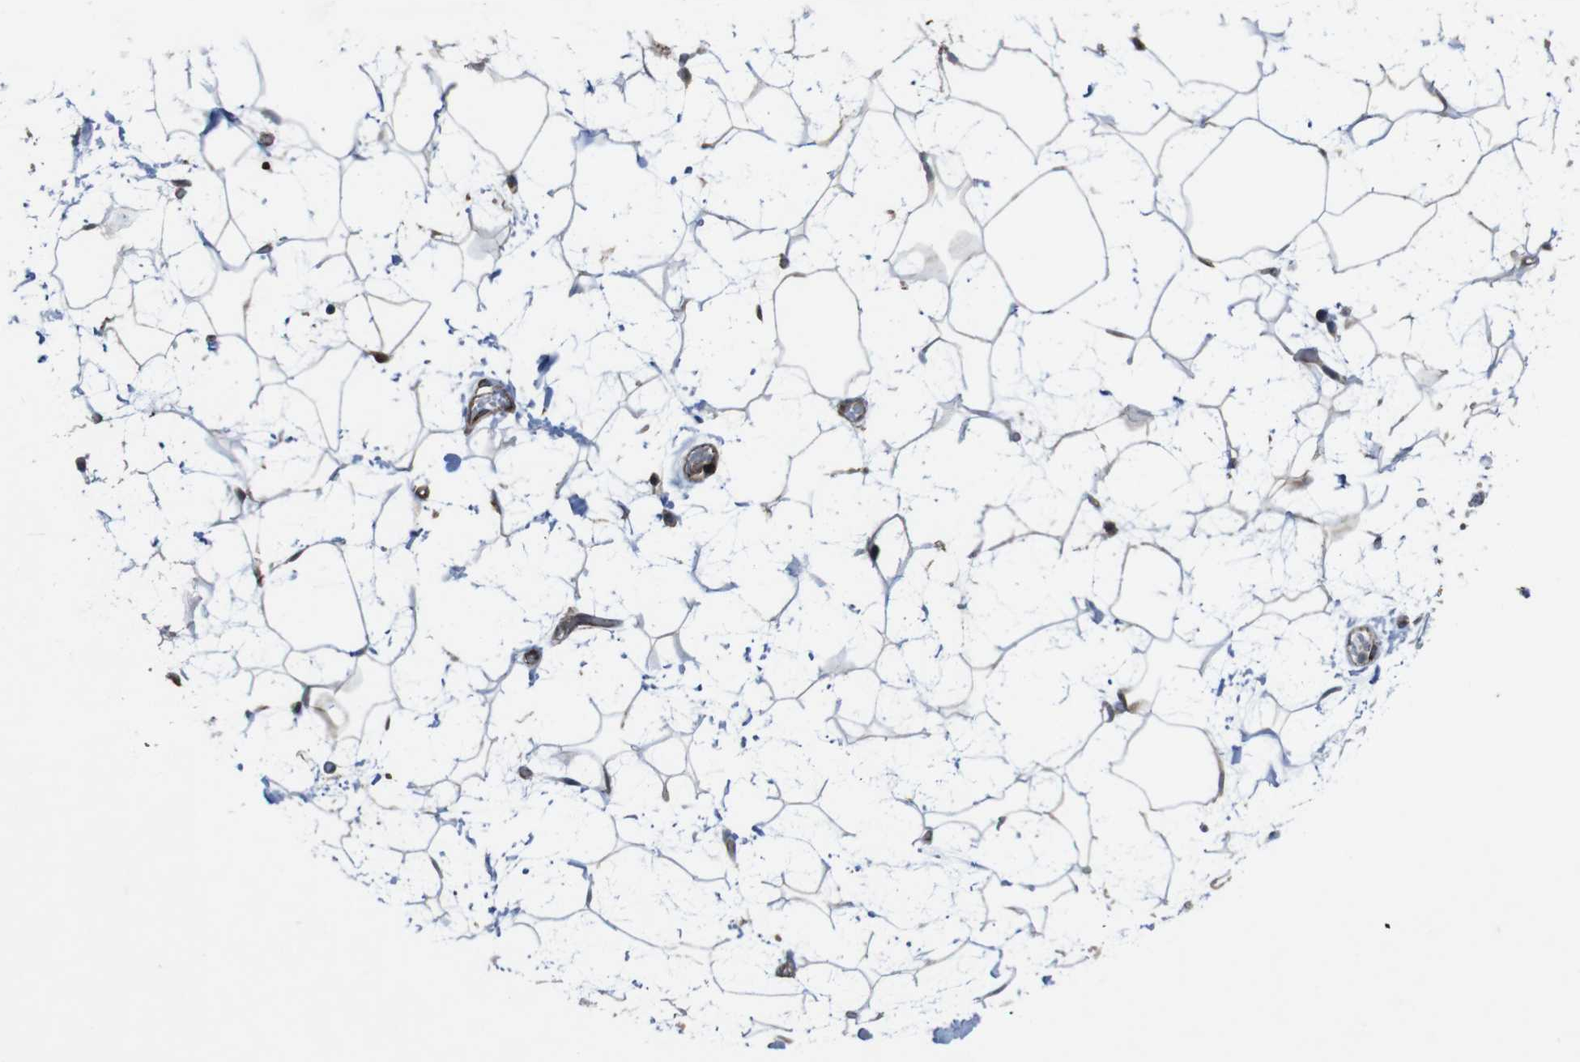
{"staining": {"intensity": "weak", "quantity": "25%-75%", "location": "cytoplasmic/membranous"}, "tissue": "adipose tissue", "cell_type": "Adipocytes", "image_type": "normal", "snomed": [{"axis": "morphology", "description": "Normal tissue, NOS"}, {"axis": "topography", "description": "Soft tissue"}], "caption": "Protein positivity by immunohistochemistry displays weak cytoplasmic/membranous staining in approximately 25%-75% of adipocytes in unremarkable adipose tissue.", "gene": "PTGER4", "patient": {"sex": "male", "age": 72}}